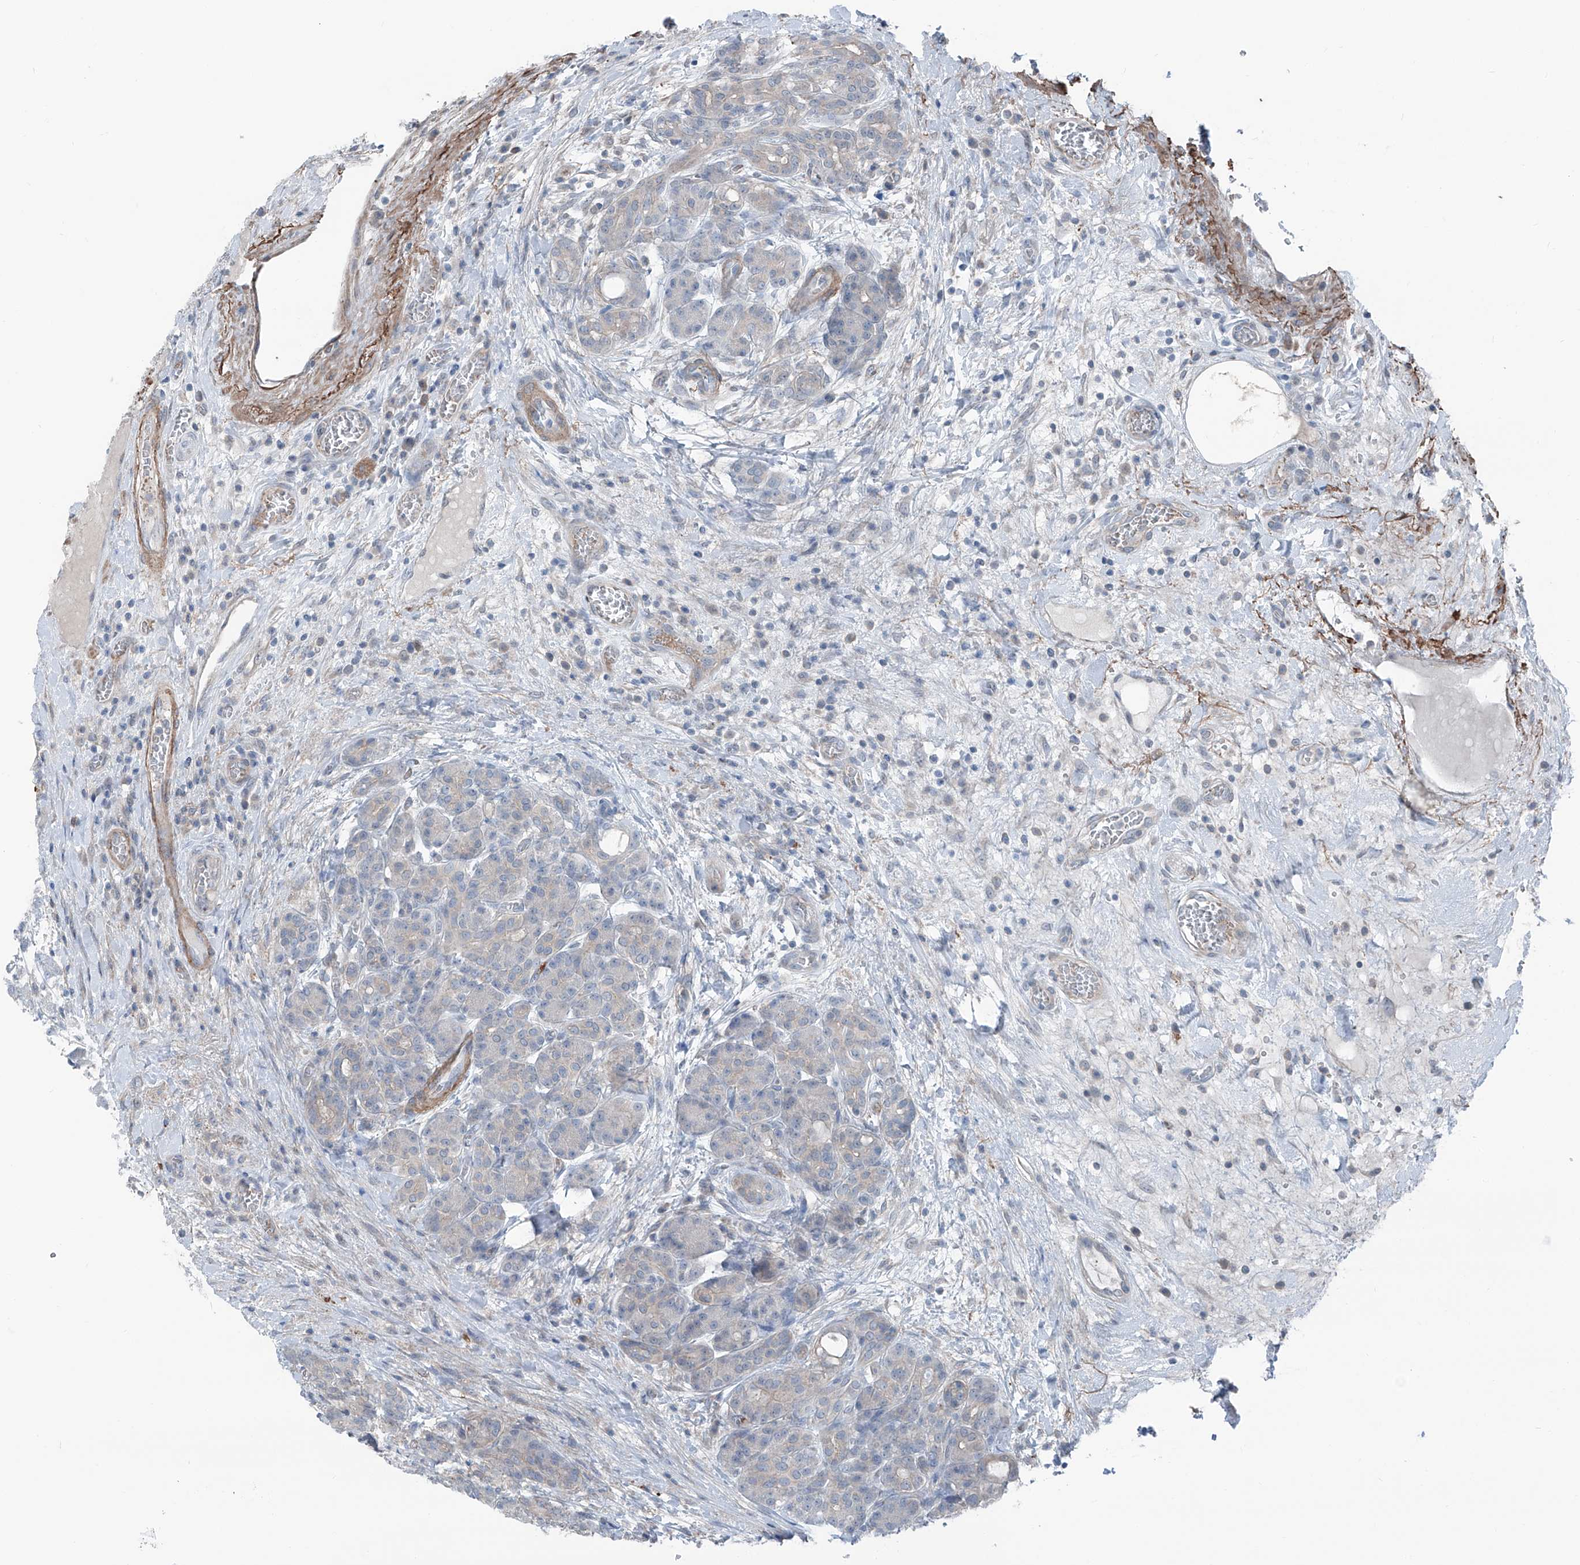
{"staining": {"intensity": "negative", "quantity": "none", "location": "none"}, "tissue": "pancreas", "cell_type": "Exocrine glandular cells", "image_type": "normal", "snomed": [{"axis": "morphology", "description": "Normal tissue, NOS"}, {"axis": "topography", "description": "Pancreas"}], "caption": "This is an immunohistochemistry (IHC) photomicrograph of normal pancreas. There is no staining in exocrine glandular cells.", "gene": "HSPB11", "patient": {"sex": "male", "age": 63}}